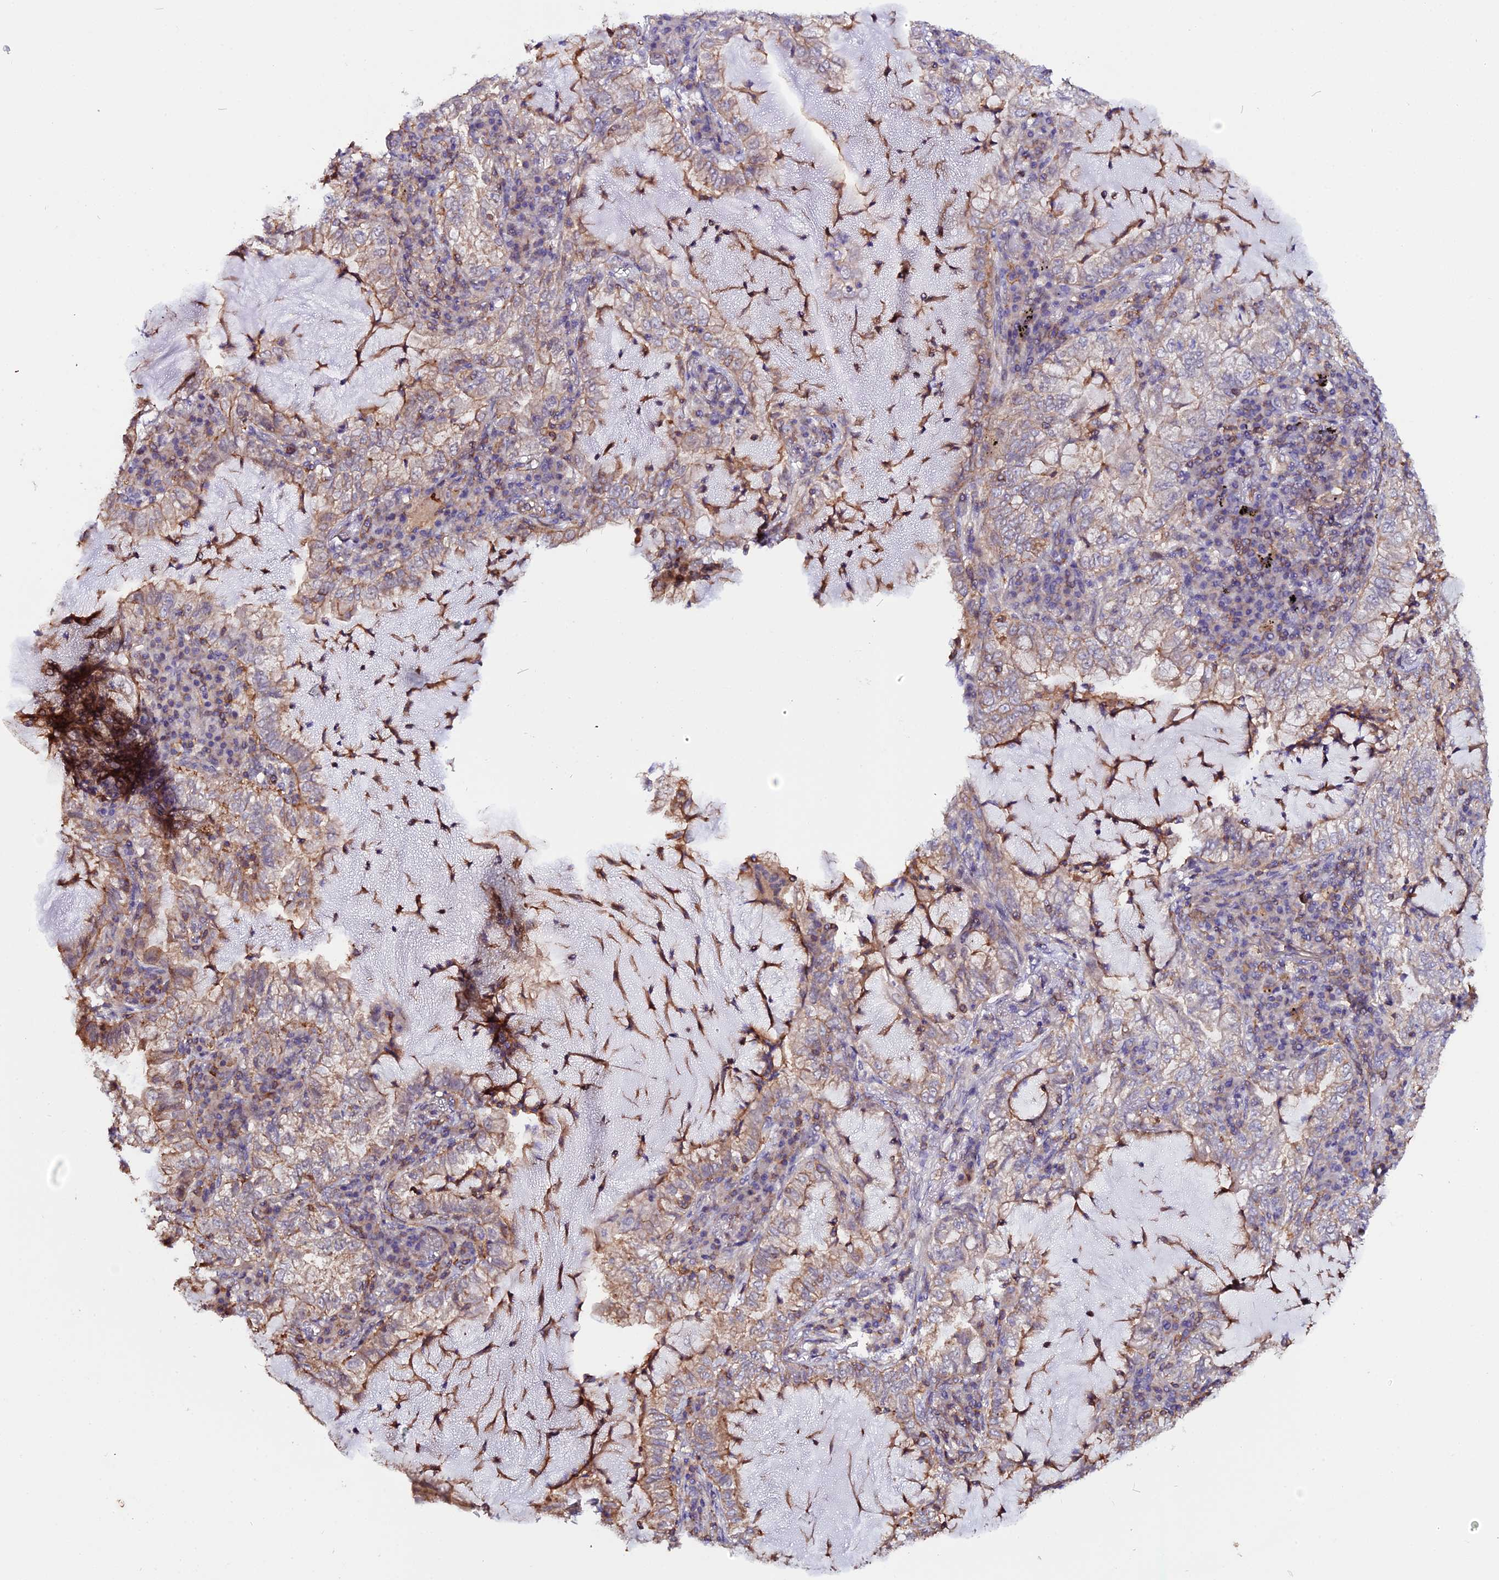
{"staining": {"intensity": "moderate", "quantity": "25%-75%", "location": "cytoplasmic/membranous"}, "tissue": "lung cancer", "cell_type": "Tumor cells", "image_type": "cancer", "snomed": [{"axis": "morphology", "description": "Adenocarcinoma, NOS"}, {"axis": "topography", "description": "Lung"}], "caption": "This image displays IHC staining of lung cancer (adenocarcinoma), with medium moderate cytoplasmic/membranous expression in approximately 25%-75% of tumor cells.", "gene": "USP17L15", "patient": {"sex": "female", "age": 73}}